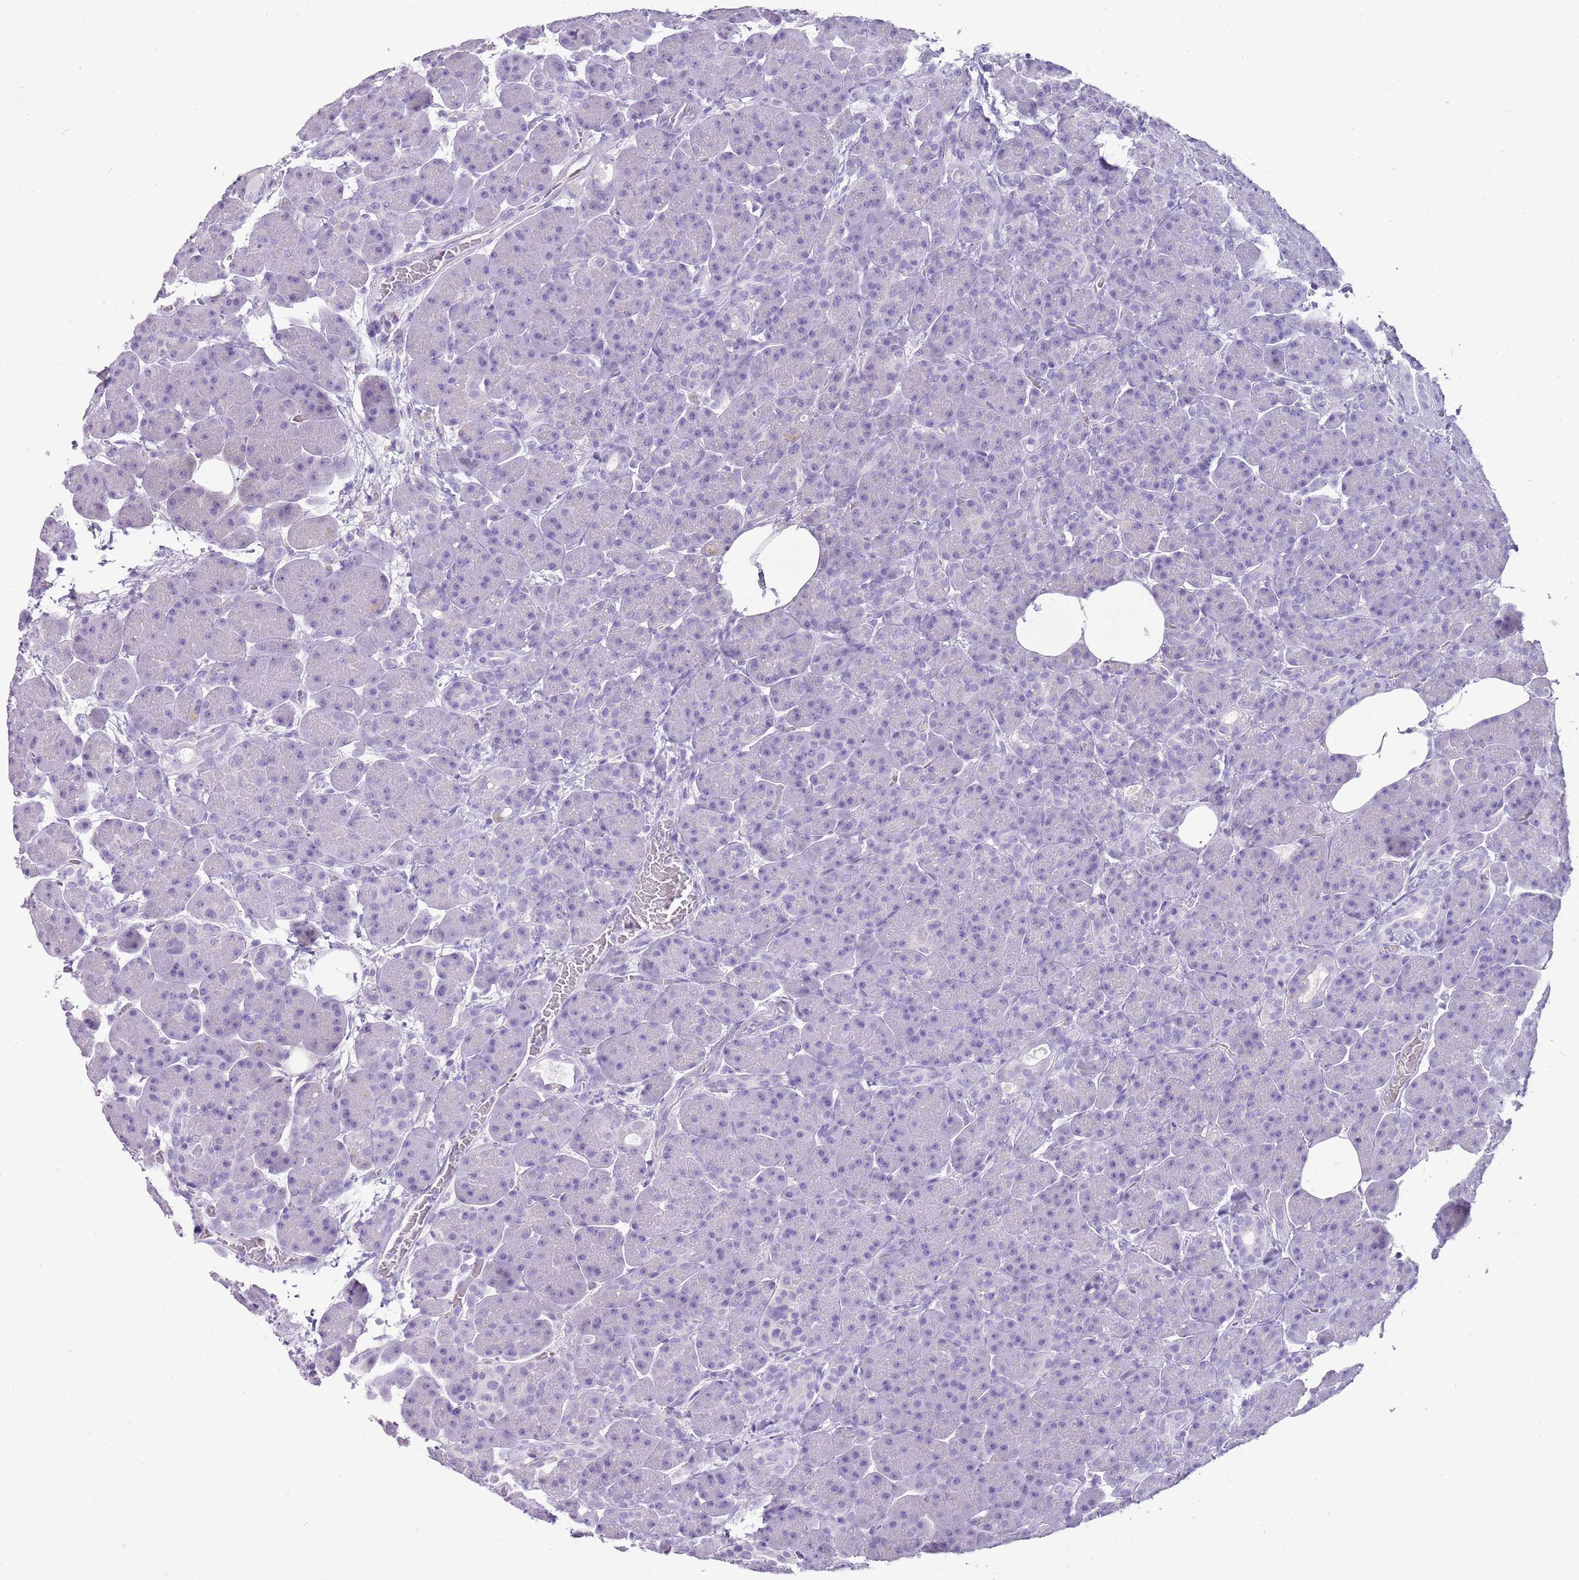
{"staining": {"intensity": "negative", "quantity": "none", "location": "none"}, "tissue": "pancreas", "cell_type": "Exocrine glandular cells", "image_type": "normal", "snomed": [{"axis": "morphology", "description": "Normal tissue, NOS"}, {"axis": "topography", "description": "Pancreas"}], "caption": "Exocrine glandular cells show no significant expression in normal pancreas.", "gene": "ENSG00000271254", "patient": {"sex": "male", "age": 63}}